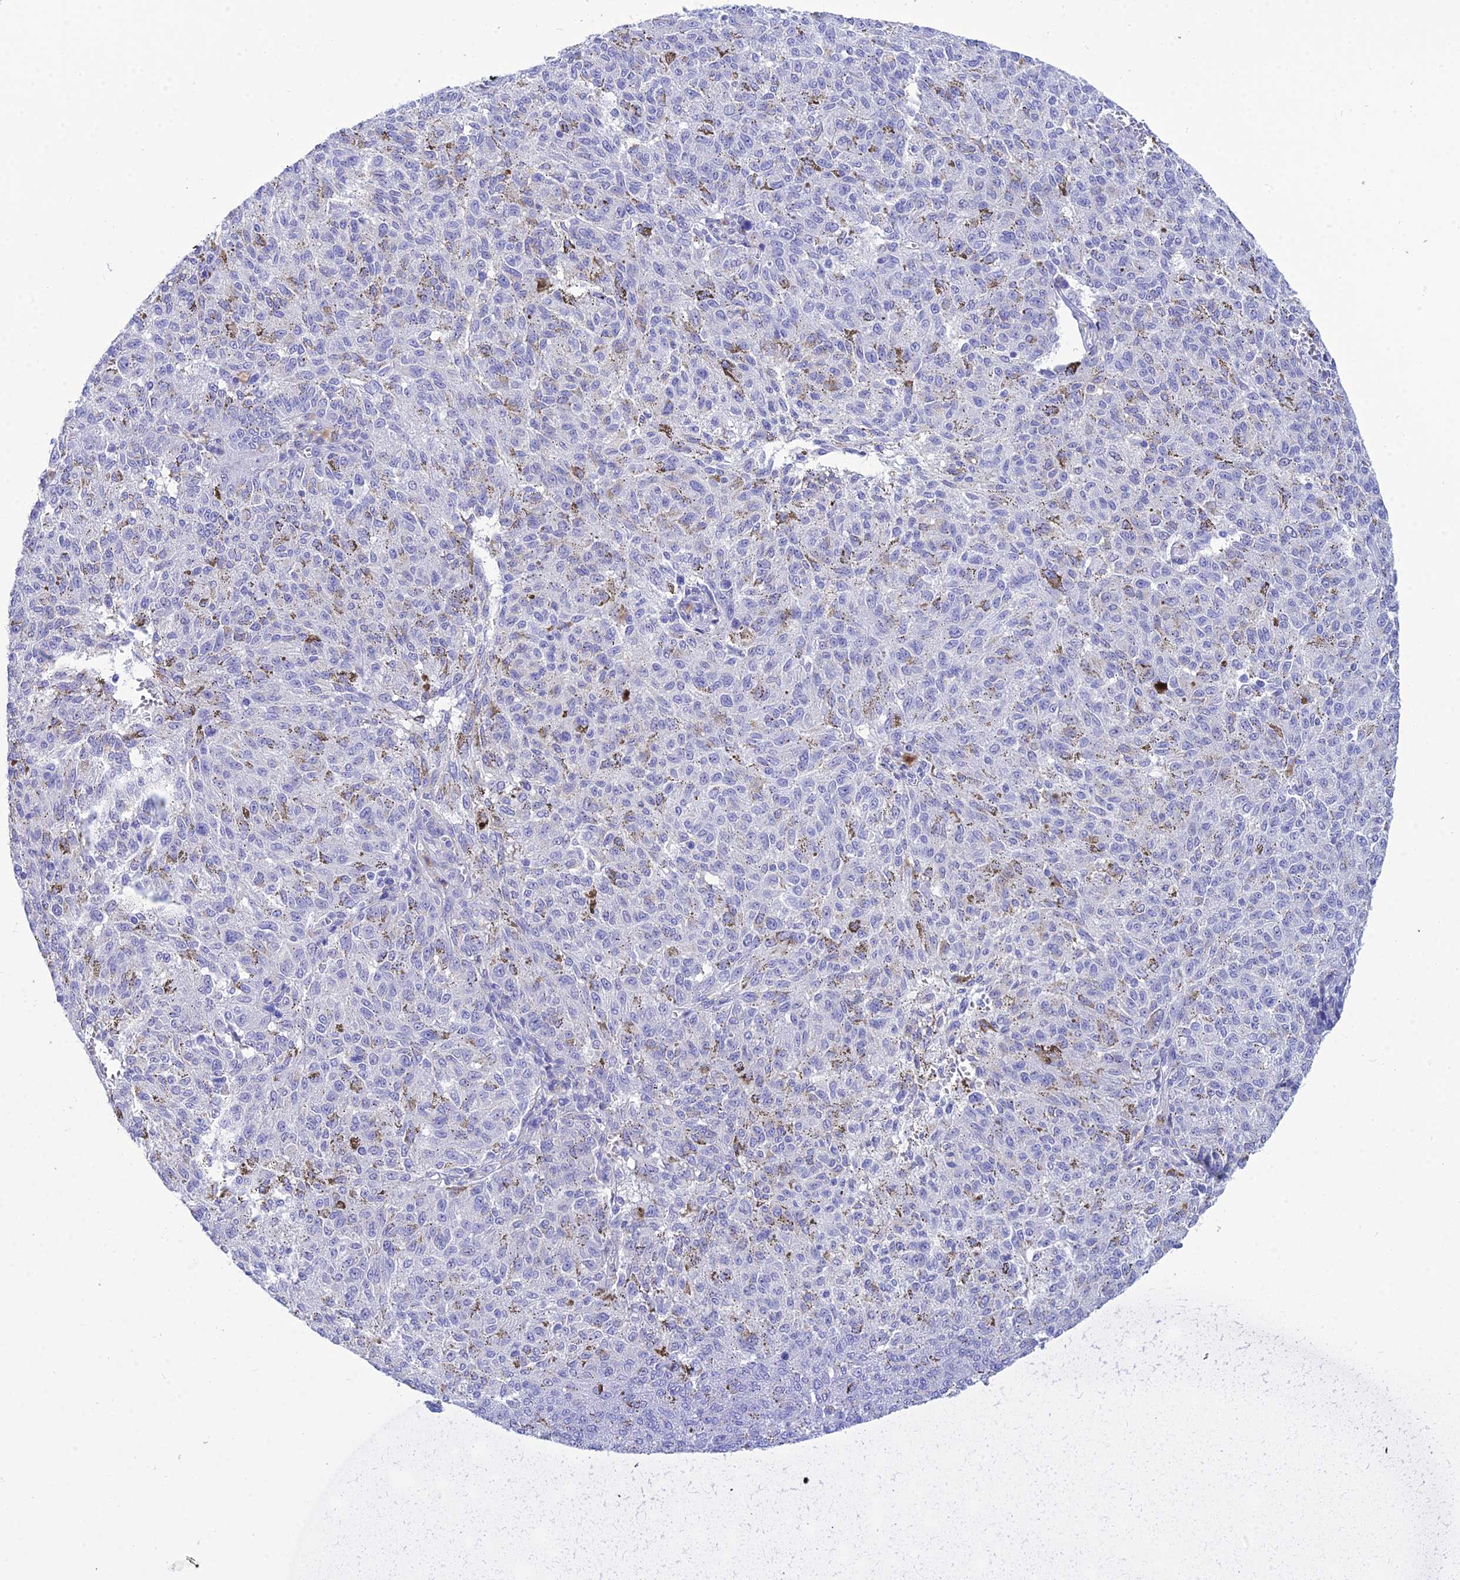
{"staining": {"intensity": "negative", "quantity": "none", "location": "none"}, "tissue": "melanoma", "cell_type": "Tumor cells", "image_type": "cancer", "snomed": [{"axis": "morphology", "description": "Malignant melanoma, NOS"}, {"axis": "topography", "description": "Skin"}], "caption": "IHC histopathology image of neoplastic tissue: malignant melanoma stained with DAB (3,3'-diaminobenzidine) exhibits no significant protein expression in tumor cells. (DAB immunohistochemistry (IHC) visualized using brightfield microscopy, high magnification).", "gene": "DEFB107A", "patient": {"sex": "female", "age": 72}}